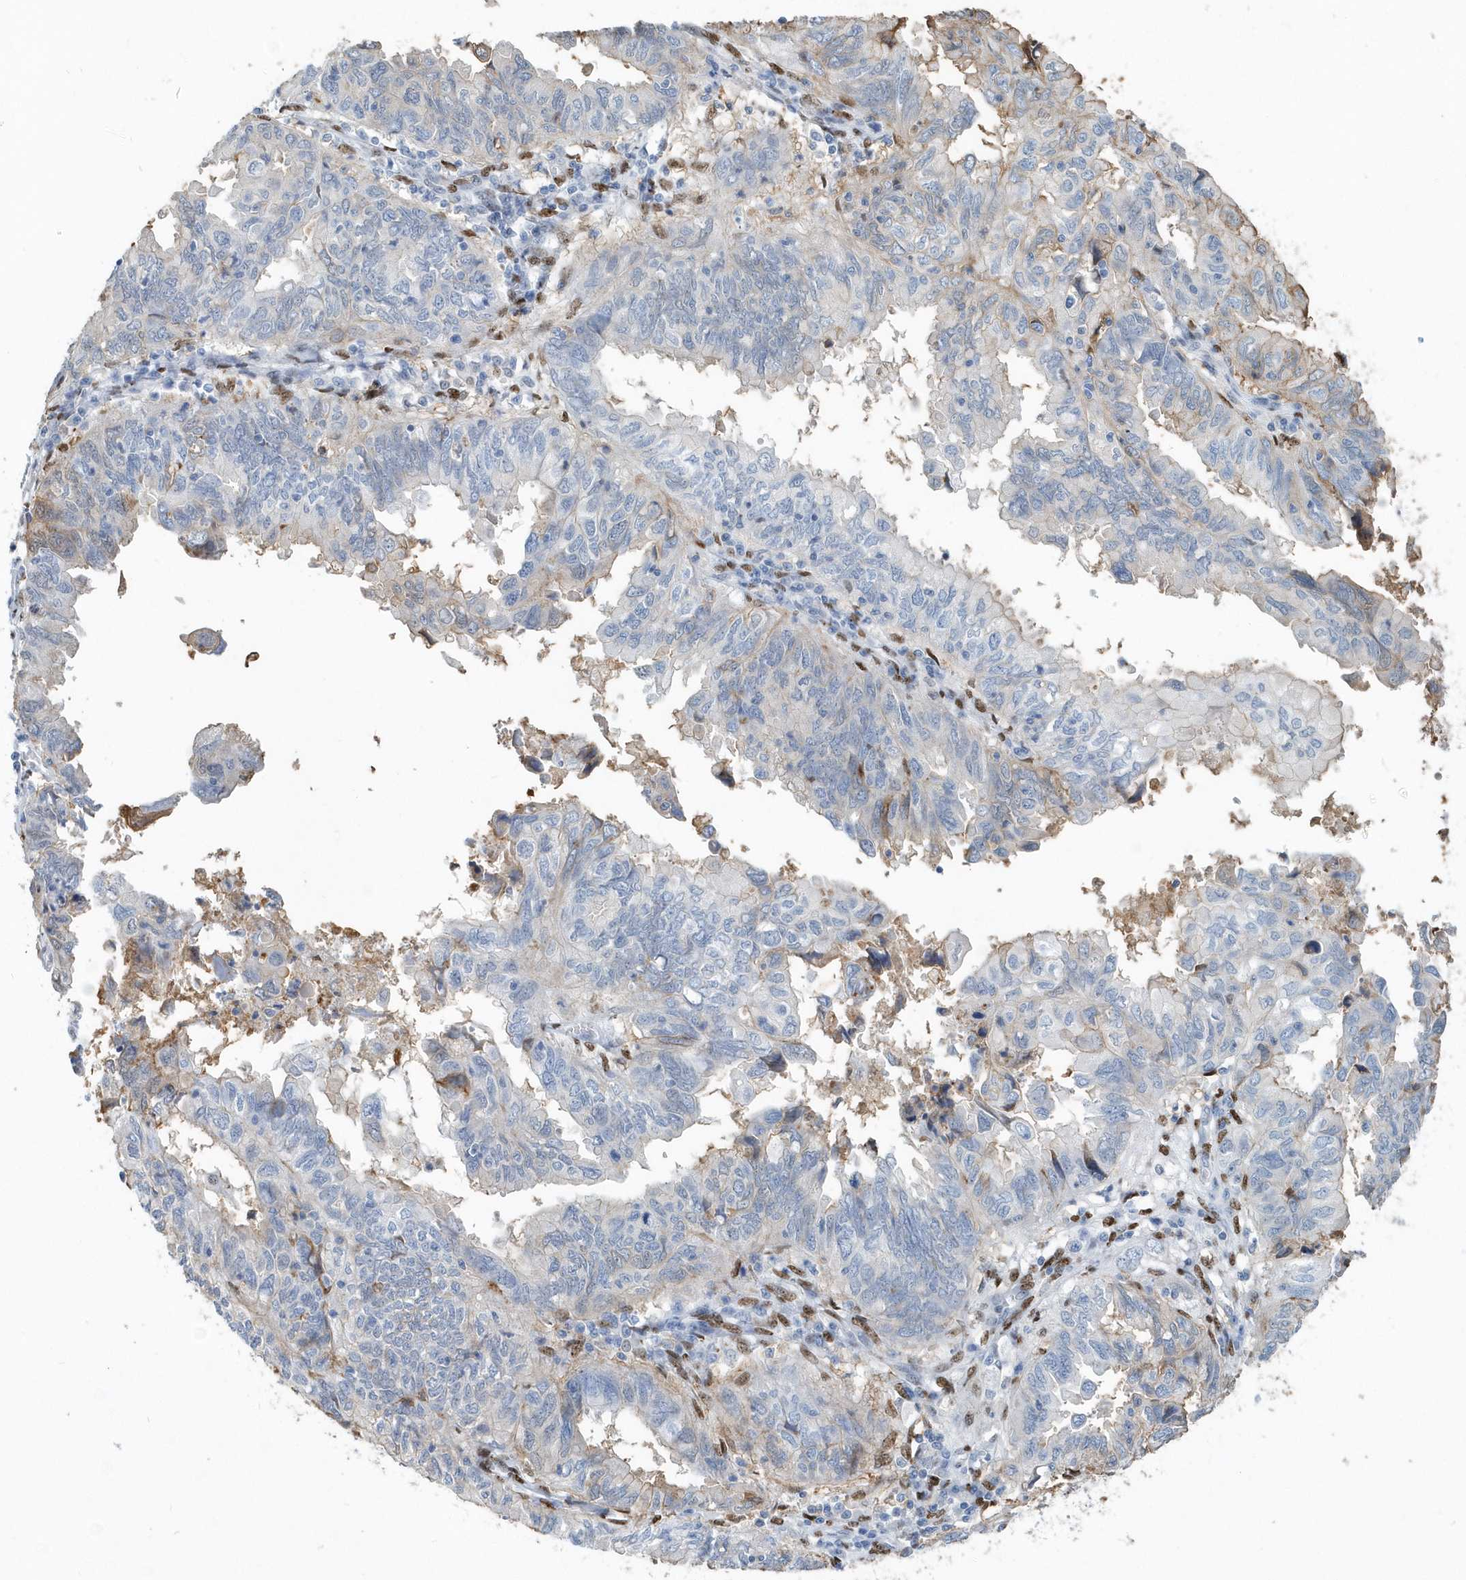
{"staining": {"intensity": "weak", "quantity": "<25%", "location": "cytoplasmic/membranous"}, "tissue": "endometrial cancer", "cell_type": "Tumor cells", "image_type": "cancer", "snomed": [{"axis": "morphology", "description": "Adenocarcinoma, NOS"}, {"axis": "topography", "description": "Uterus"}], "caption": "The image shows no staining of tumor cells in endometrial cancer.", "gene": "MACROH2A2", "patient": {"sex": "female", "age": 77}}